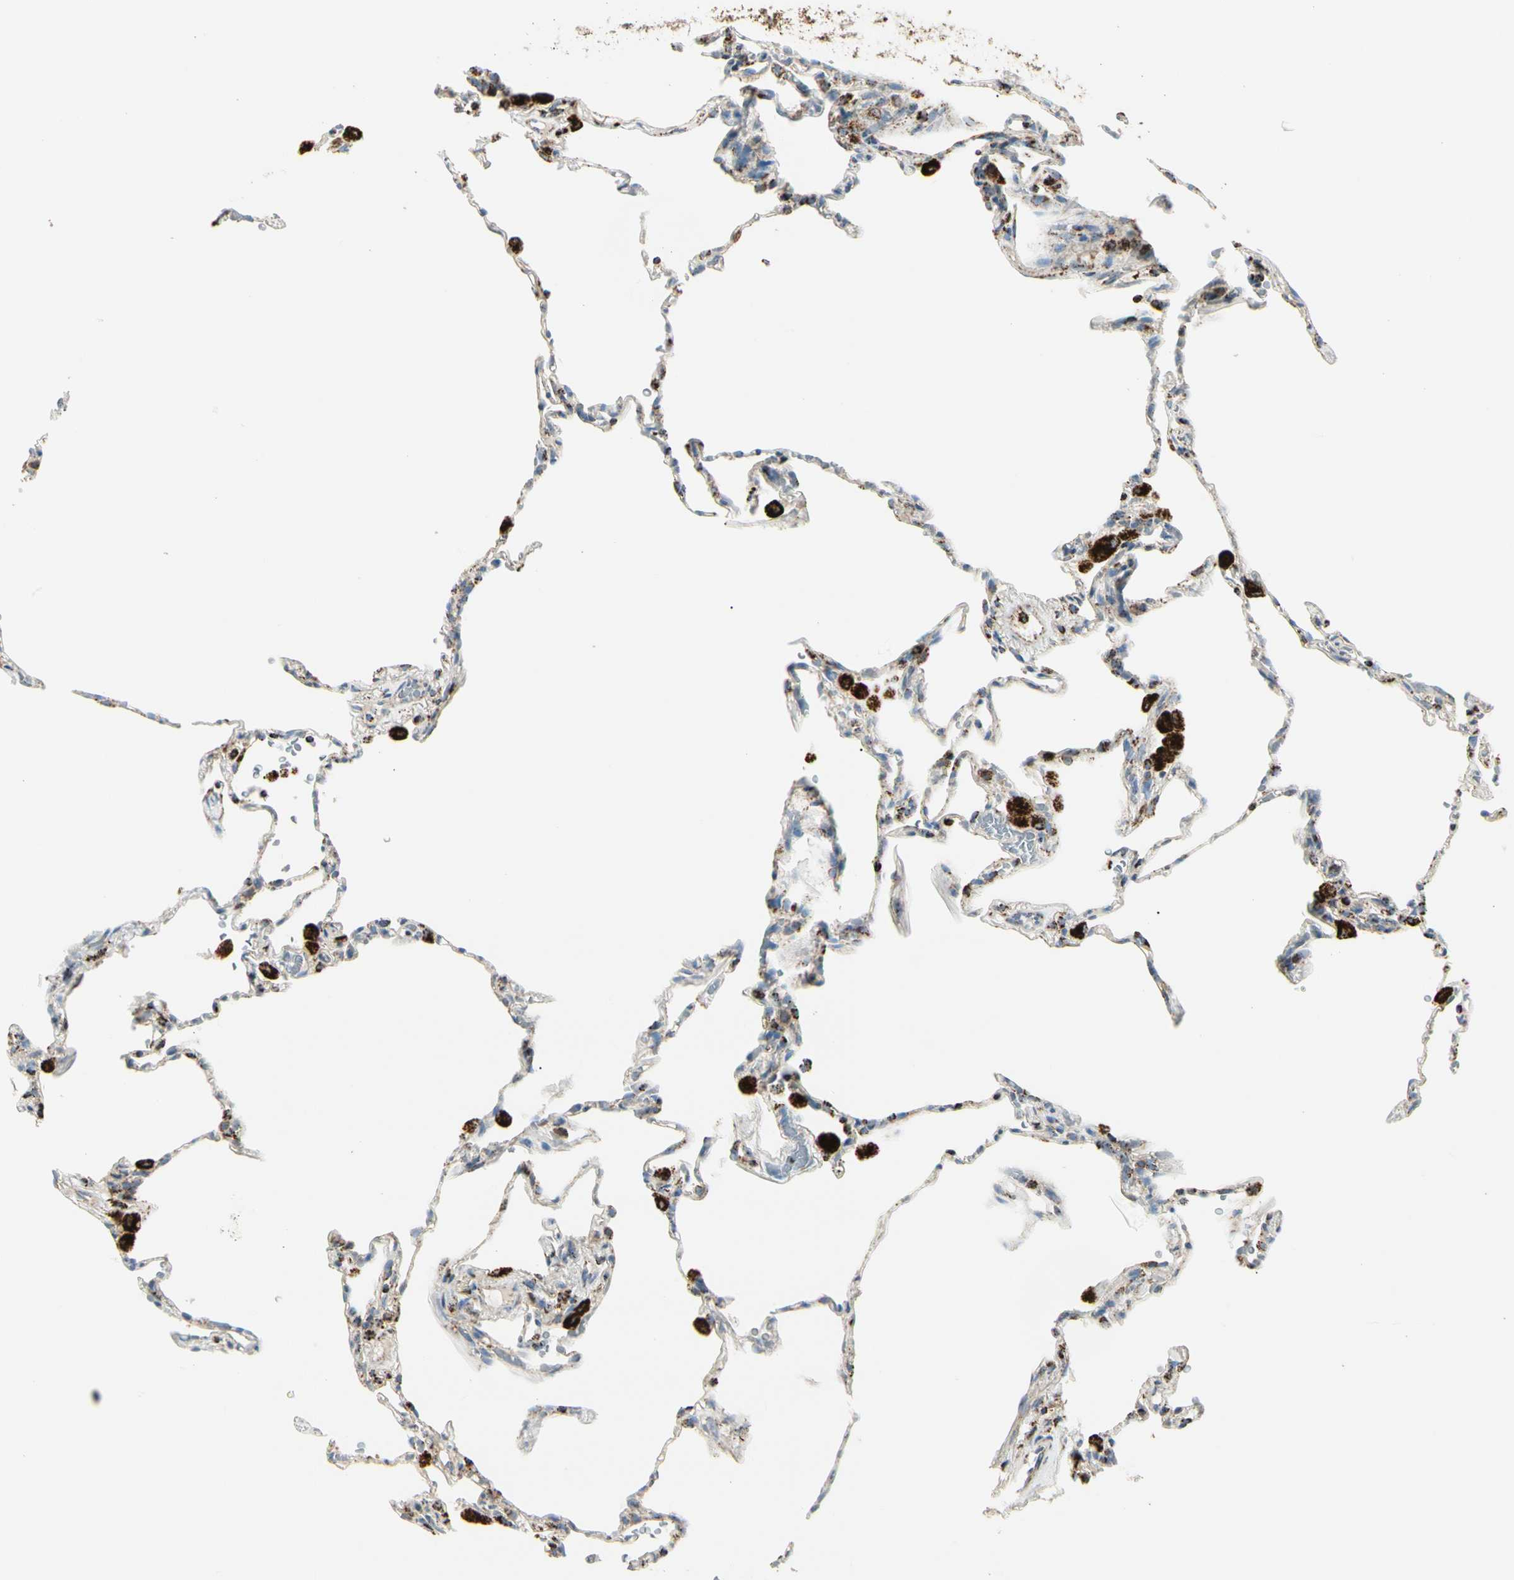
{"staining": {"intensity": "moderate", "quantity": "<25%", "location": "cytoplasmic/membranous"}, "tissue": "lung", "cell_type": "Alveolar cells", "image_type": "normal", "snomed": [{"axis": "morphology", "description": "Normal tissue, NOS"}, {"axis": "topography", "description": "Lung"}], "caption": "Human lung stained with a brown dye shows moderate cytoplasmic/membranous positive staining in approximately <25% of alveolar cells.", "gene": "ME2", "patient": {"sex": "male", "age": 59}}